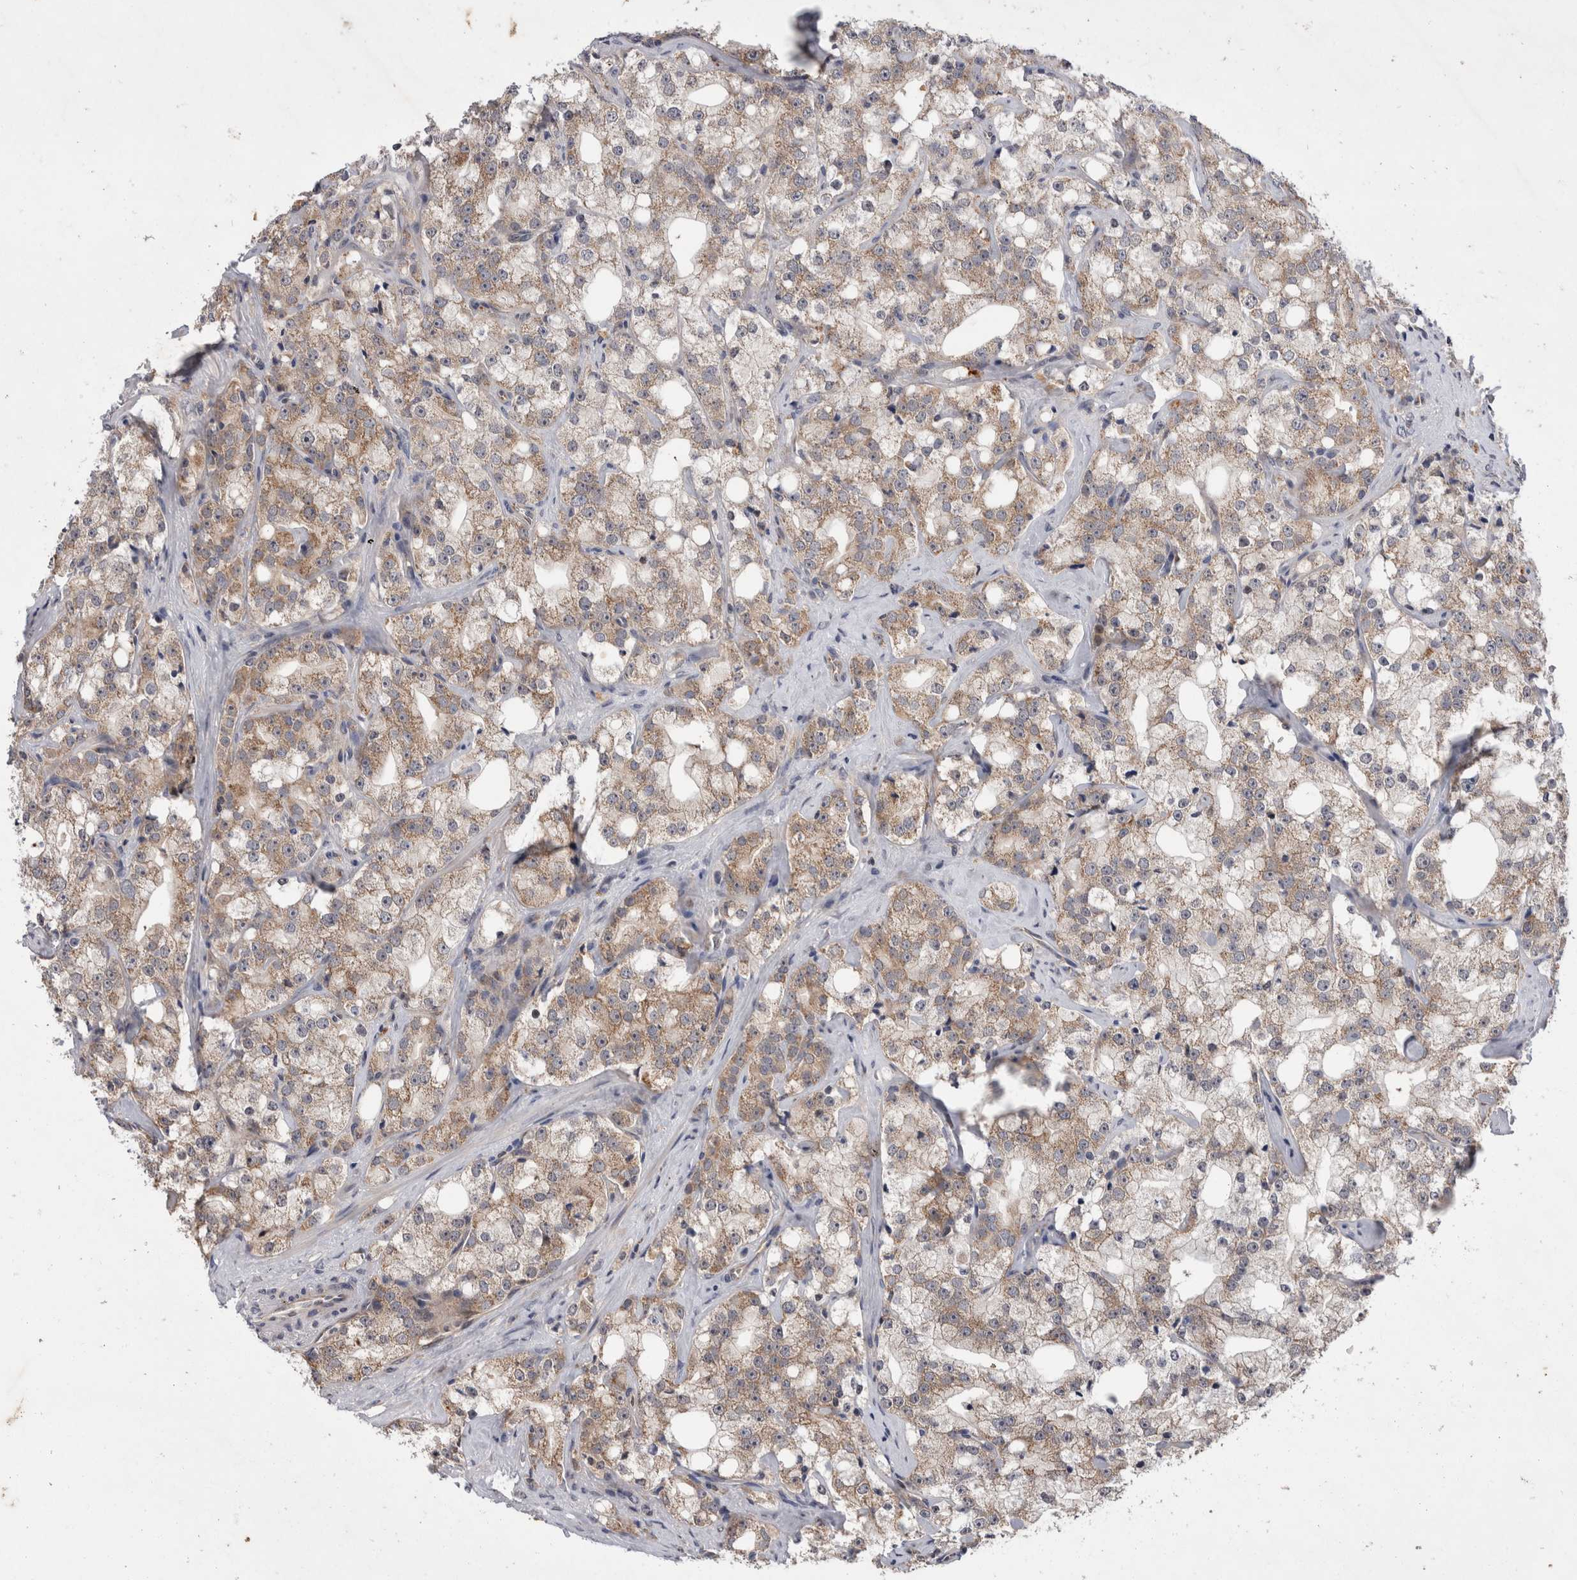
{"staining": {"intensity": "weak", "quantity": ">75%", "location": "cytoplasmic/membranous"}, "tissue": "prostate cancer", "cell_type": "Tumor cells", "image_type": "cancer", "snomed": [{"axis": "morphology", "description": "Adenocarcinoma, High grade"}, {"axis": "topography", "description": "Prostate"}], "caption": "Immunohistochemistry (IHC) micrograph of neoplastic tissue: human high-grade adenocarcinoma (prostate) stained using immunohistochemistry (IHC) demonstrates low levels of weak protein expression localized specifically in the cytoplasmic/membranous of tumor cells, appearing as a cytoplasmic/membranous brown color.", "gene": "MRPL37", "patient": {"sex": "male", "age": 64}}